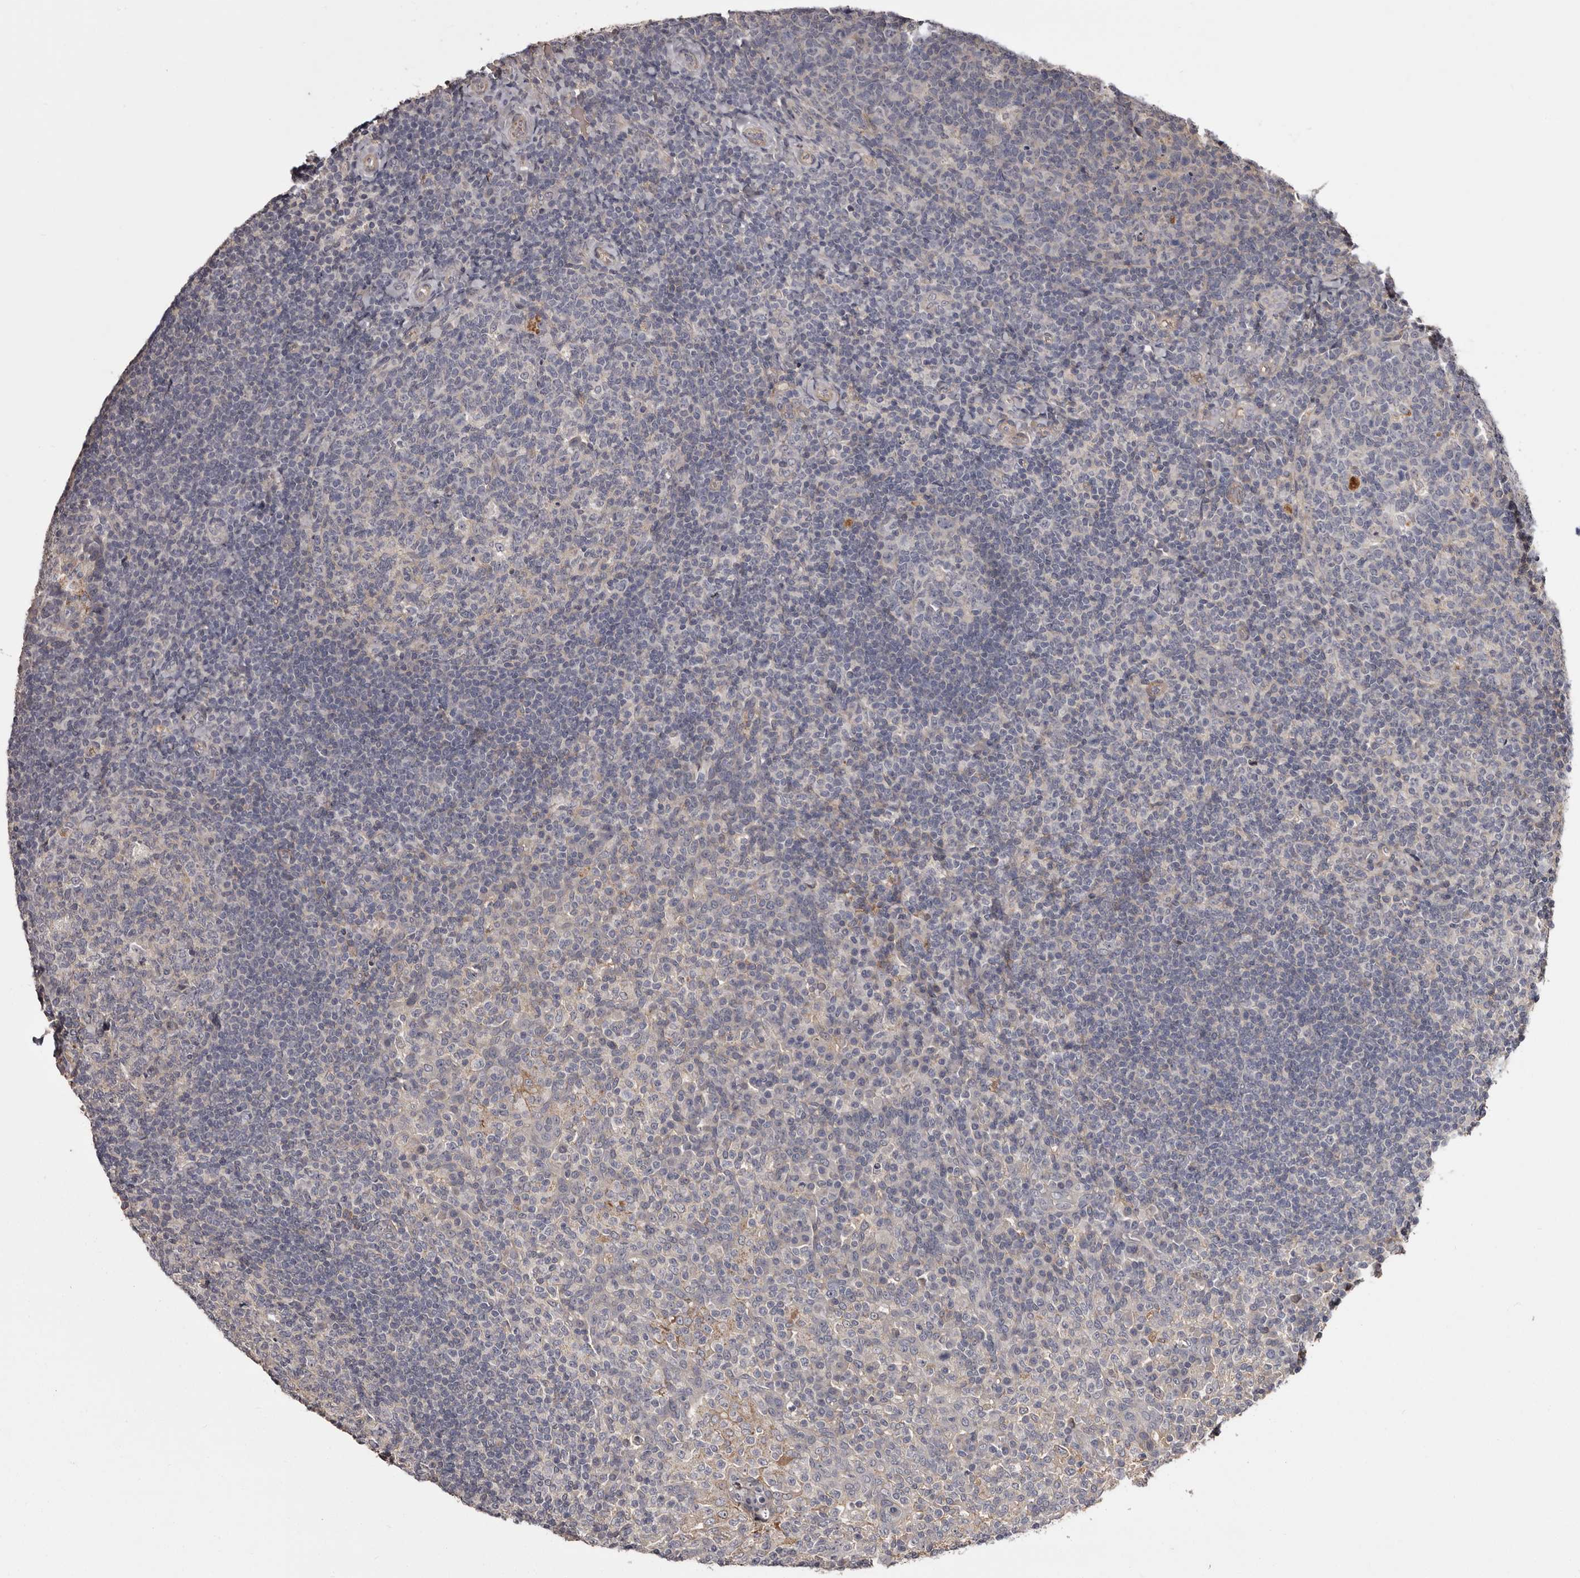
{"staining": {"intensity": "weak", "quantity": "<25%", "location": "cytoplasmic/membranous"}, "tissue": "tonsil", "cell_type": "Germinal center cells", "image_type": "normal", "snomed": [{"axis": "morphology", "description": "Normal tissue, NOS"}, {"axis": "topography", "description": "Tonsil"}], "caption": "Human tonsil stained for a protein using IHC displays no expression in germinal center cells.", "gene": "CYP1B1", "patient": {"sex": "female", "age": 19}}